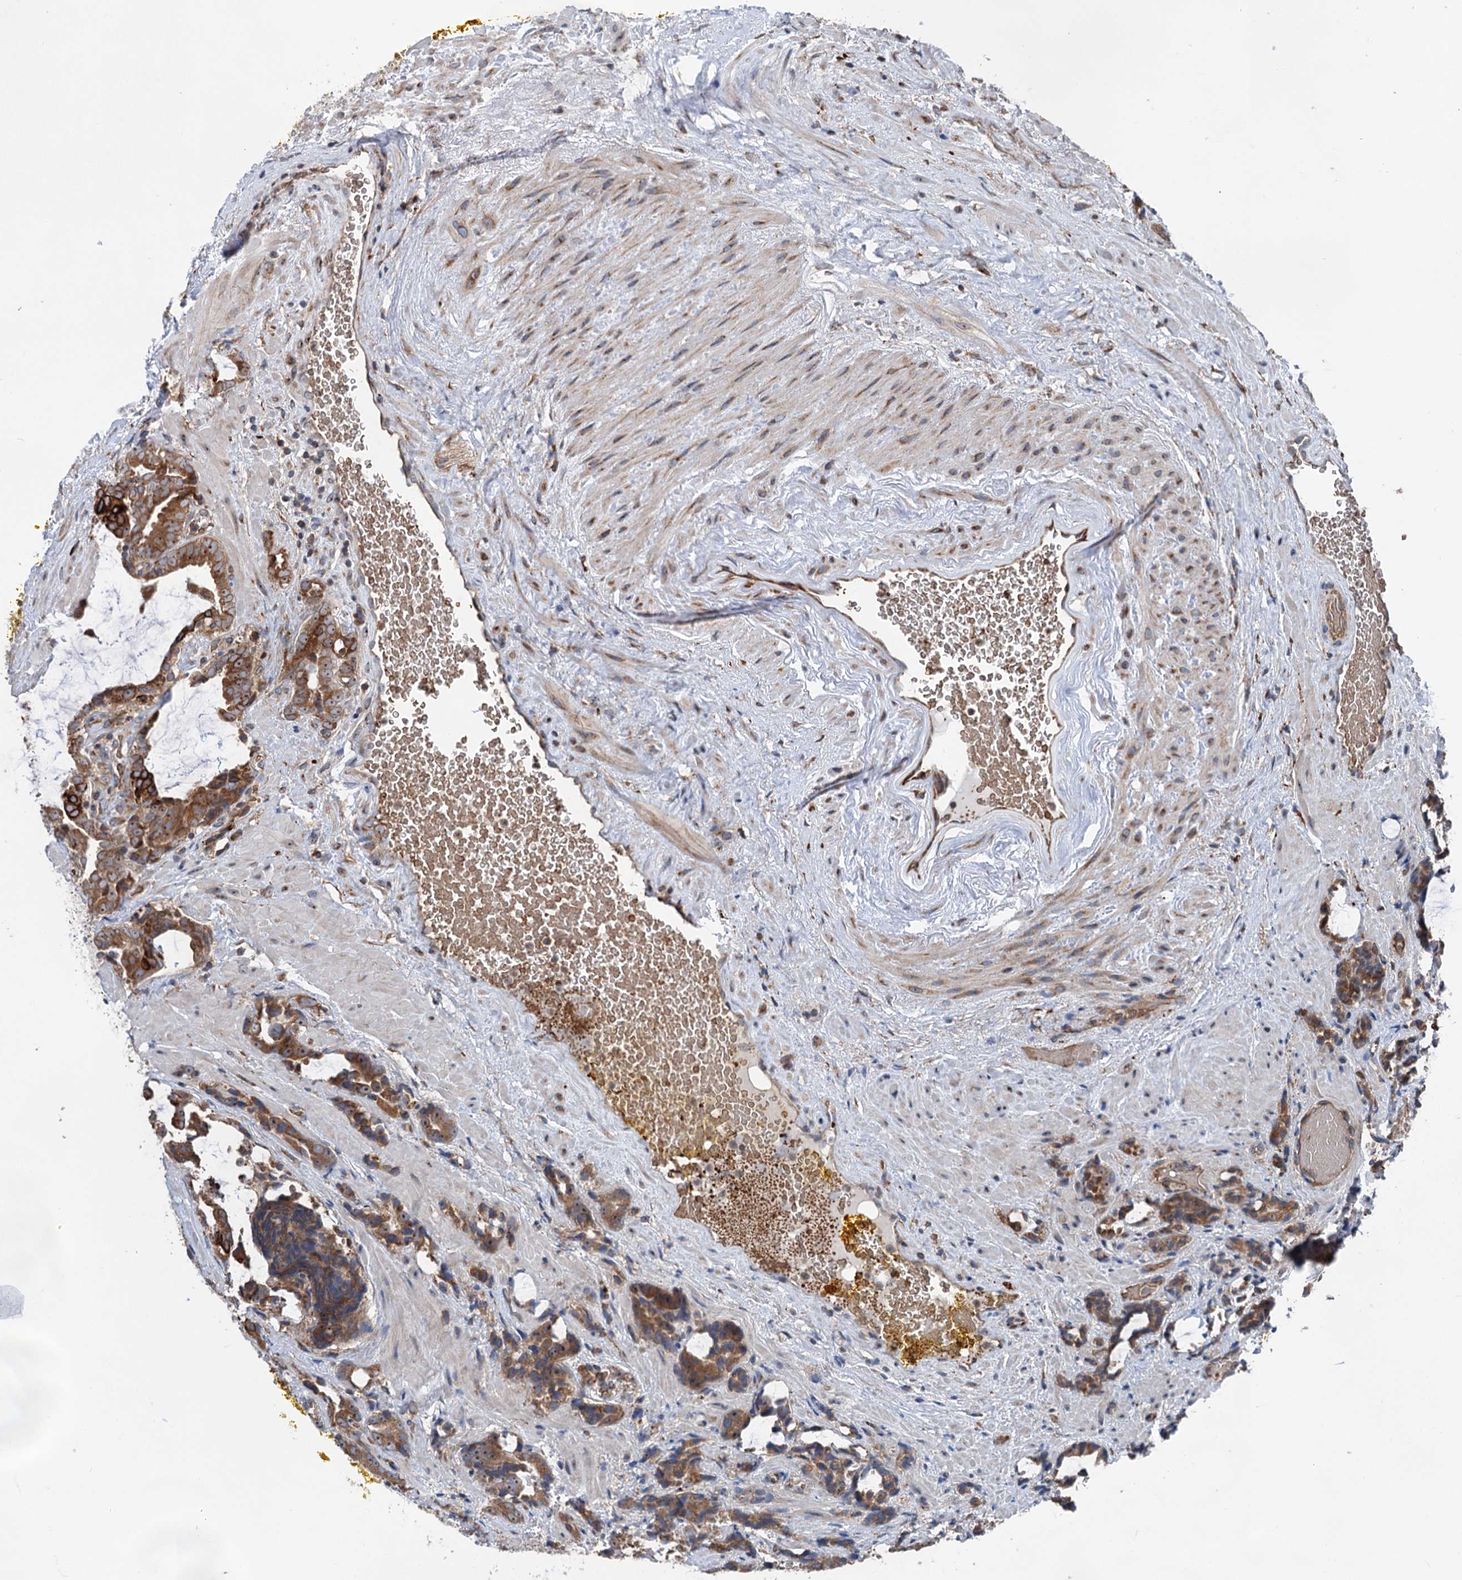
{"staining": {"intensity": "strong", "quantity": "<25%", "location": "cytoplasmic/membranous"}, "tissue": "prostate cancer", "cell_type": "Tumor cells", "image_type": "cancer", "snomed": [{"axis": "morphology", "description": "Adenocarcinoma, High grade"}, {"axis": "topography", "description": "Prostate and seminal vesicle, NOS"}], "caption": "IHC micrograph of neoplastic tissue: prostate cancer stained using IHC displays medium levels of strong protein expression localized specifically in the cytoplasmic/membranous of tumor cells, appearing as a cytoplasmic/membranous brown color.", "gene": "EIPR1", "patient": {"sex": "male", "age": 67}}